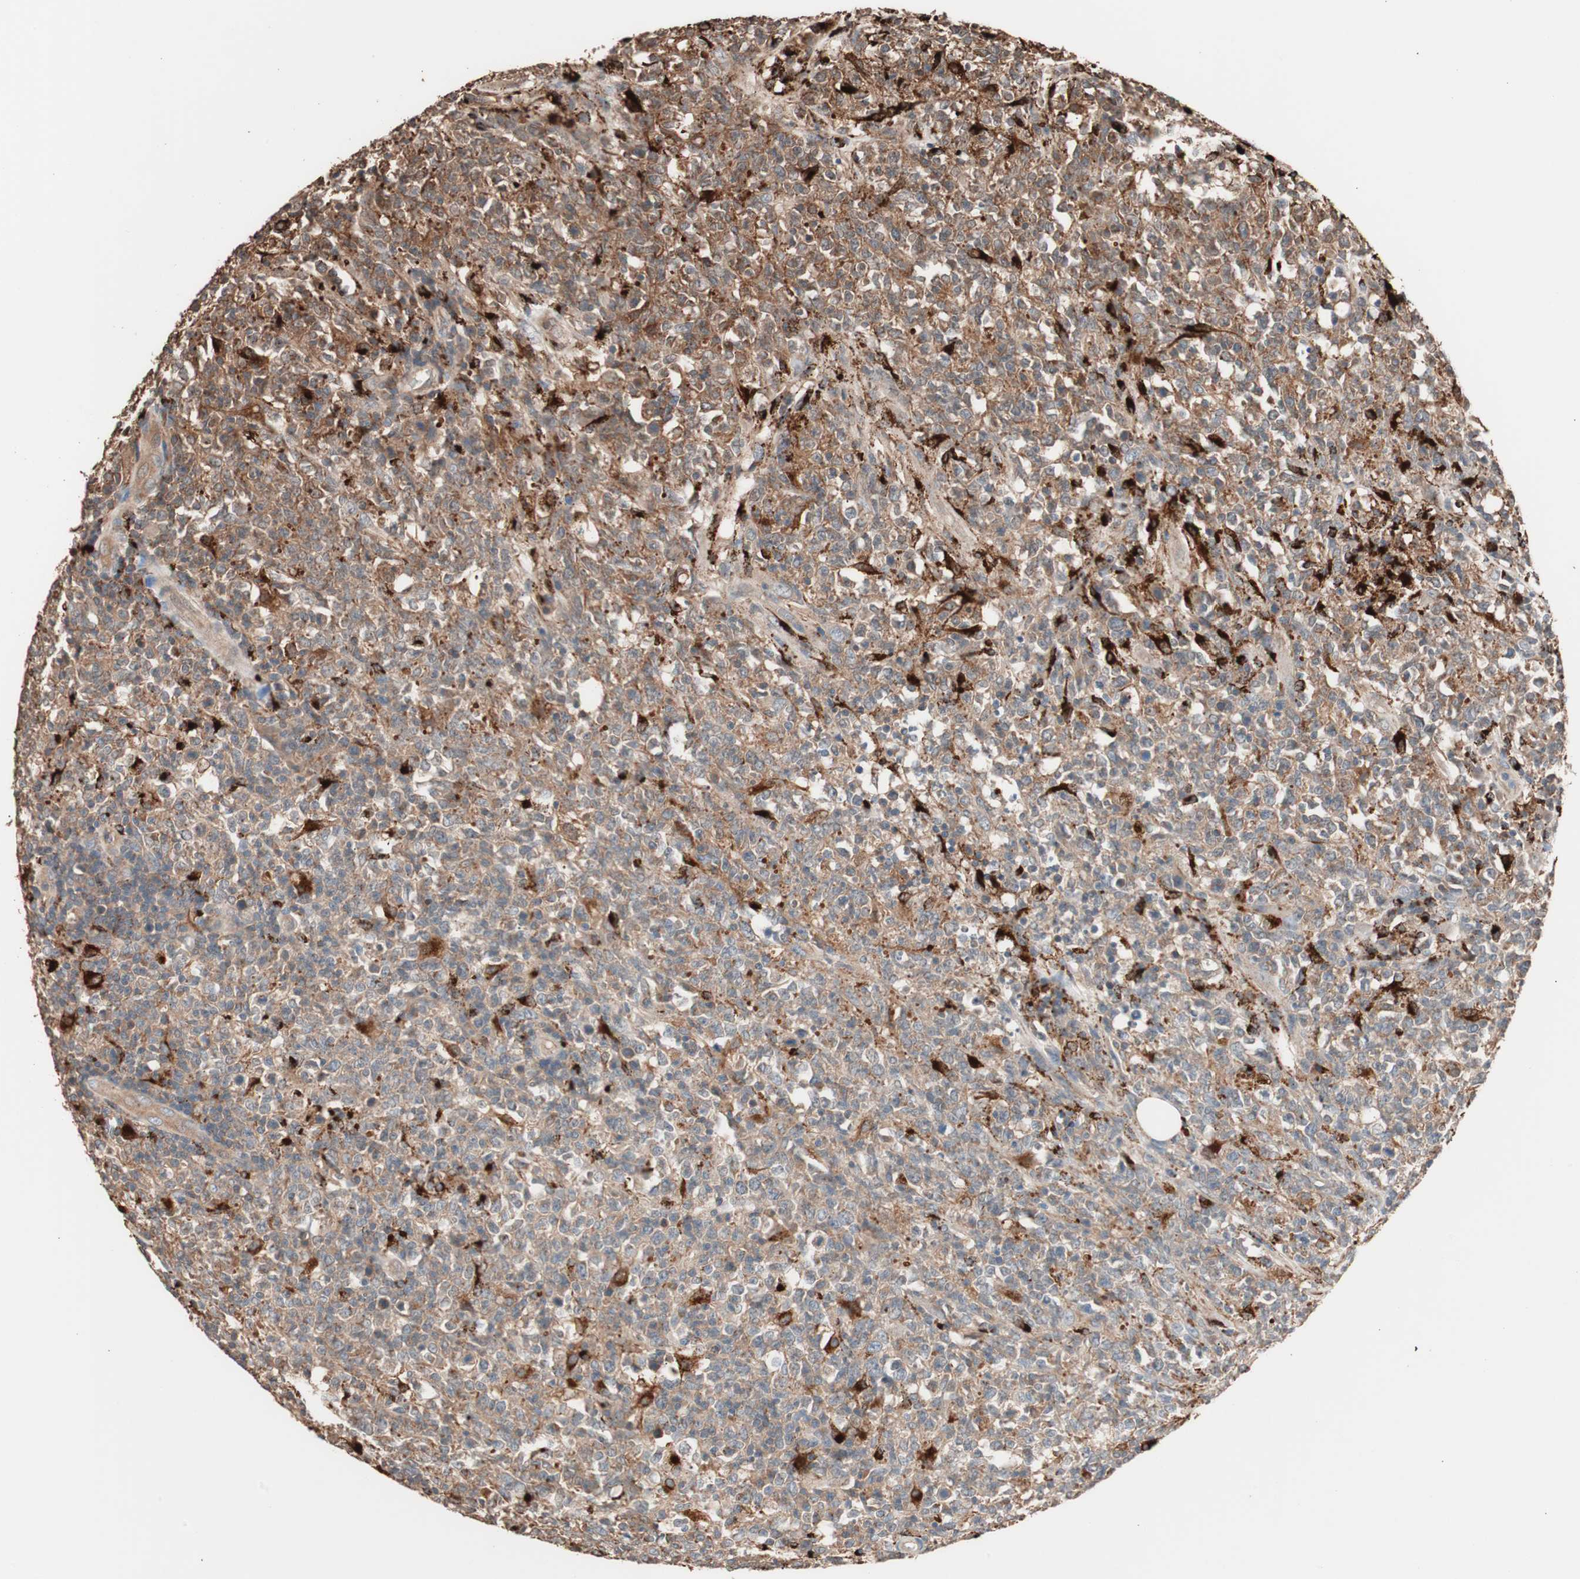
{"staining": {"intensity": "moderate", "quantity": ">75%", "location": "cytoplasmic/membranous"}, "tissue": "lymphoma", "cell_type": "Tumor cells", "image_type": "cancer", "snomed": [{"axis": "morphology", "description": "Malignant lymphoma, non-Hodgkin's type, High grade"}, {"axis": "topography", "description": "Lymph node"}], "caption": "Immunohistochemical staining of human malignant lymphoma, non-Hodgkin's type (high-grade) reveals medium levels of moderate cytoplasmic/membranous positivity in approximately >75% of tumor cells. The staining is performed using DAB (3,3'-diaminobenzidine) brown chromogen to label protein expression. The nuclei are counter-stained blue using hematoxylin.", "gene": "CCT3", "patient": {"sex": "female", "age": 84}}